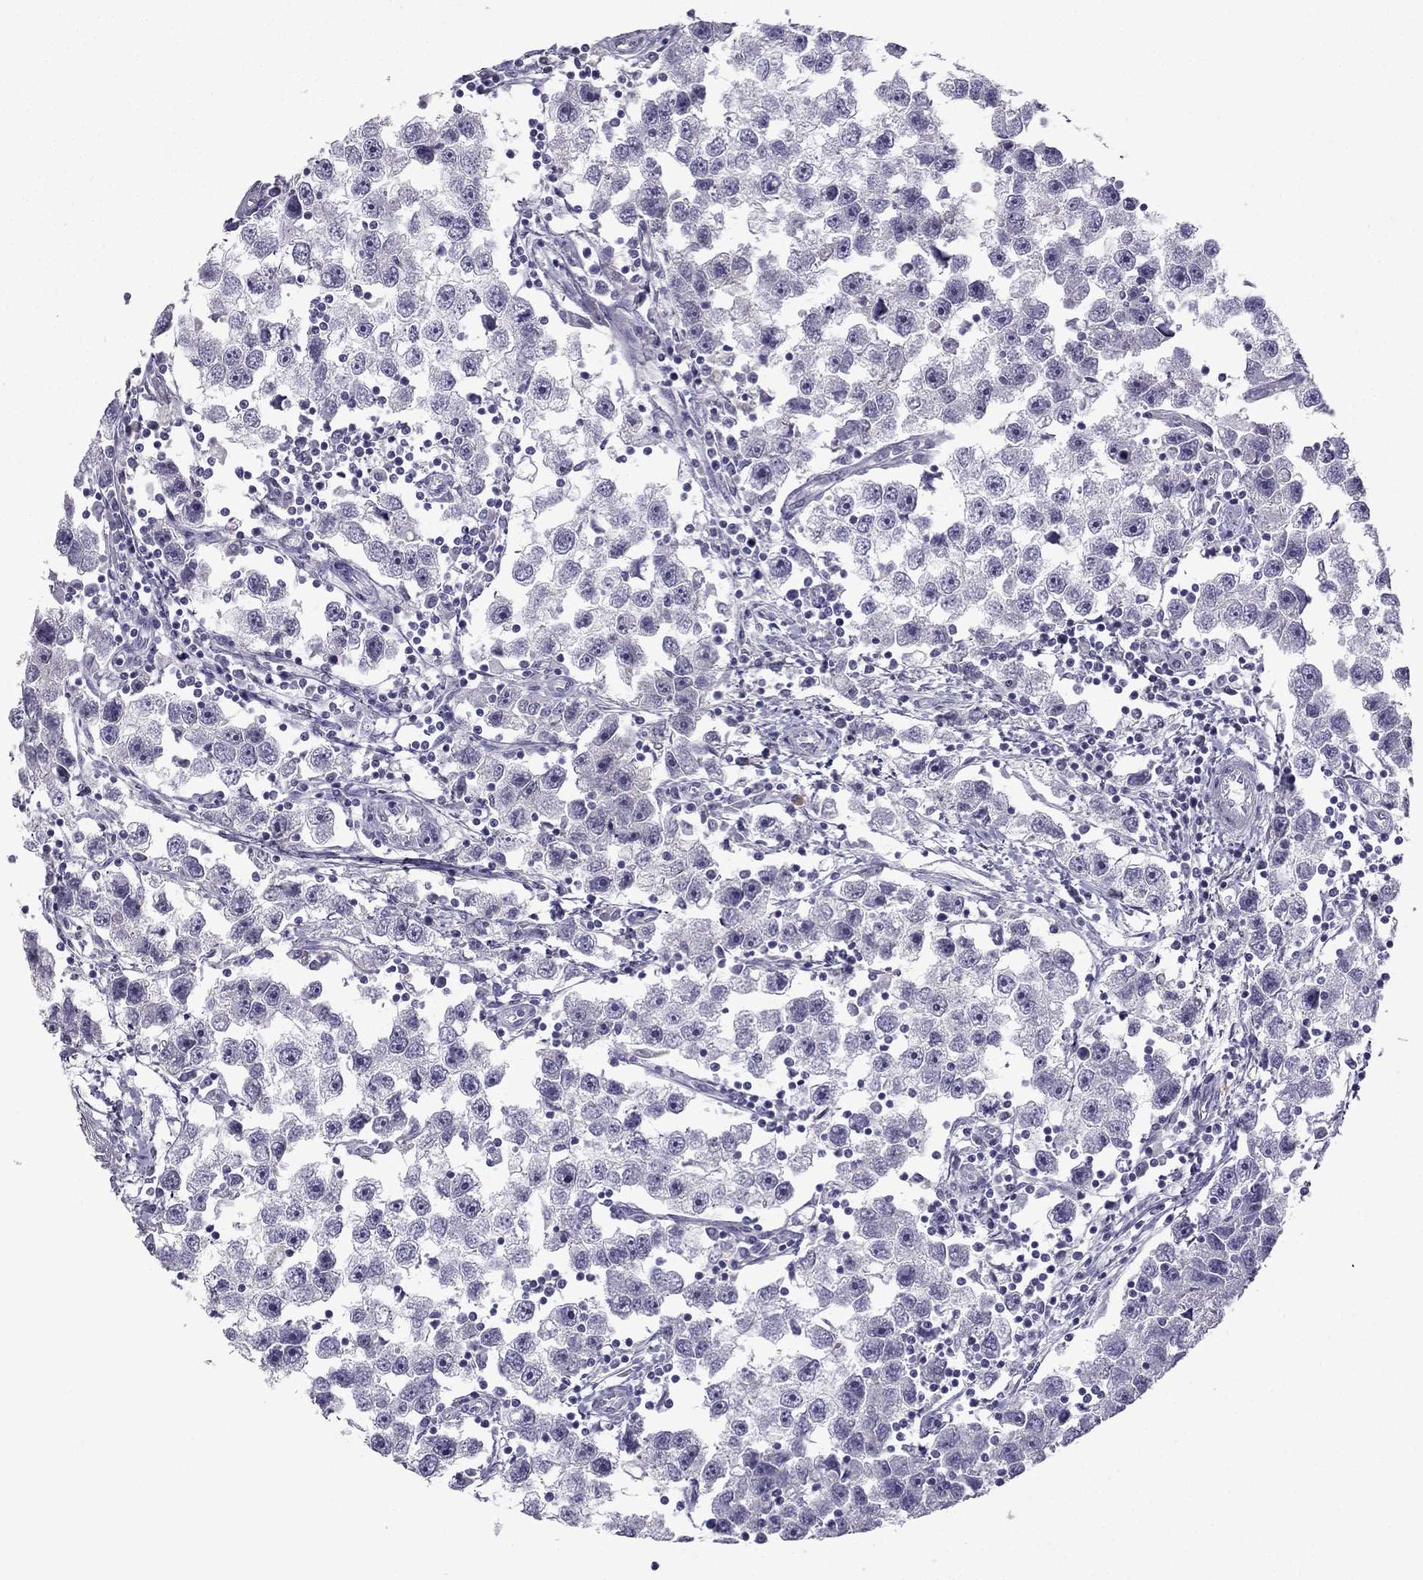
{"staining": {"intensity": "negative", "quantity": "none", "location": "none"}, "tissue": "testis cancer", "cell_type": "Tumor cells", "image_type": "cancer", "snomed": [{"axis": "morphology", "description": "Seminoma, NOS"}, {"axis": "topography", "description": "Testis"}], "caption": "This is an IHC histopathology image of testis cancer (seminoma). There is no expression in tumor cells.", "gene": "LMTK3", "patient": {"sex": "male", "age": 30}}